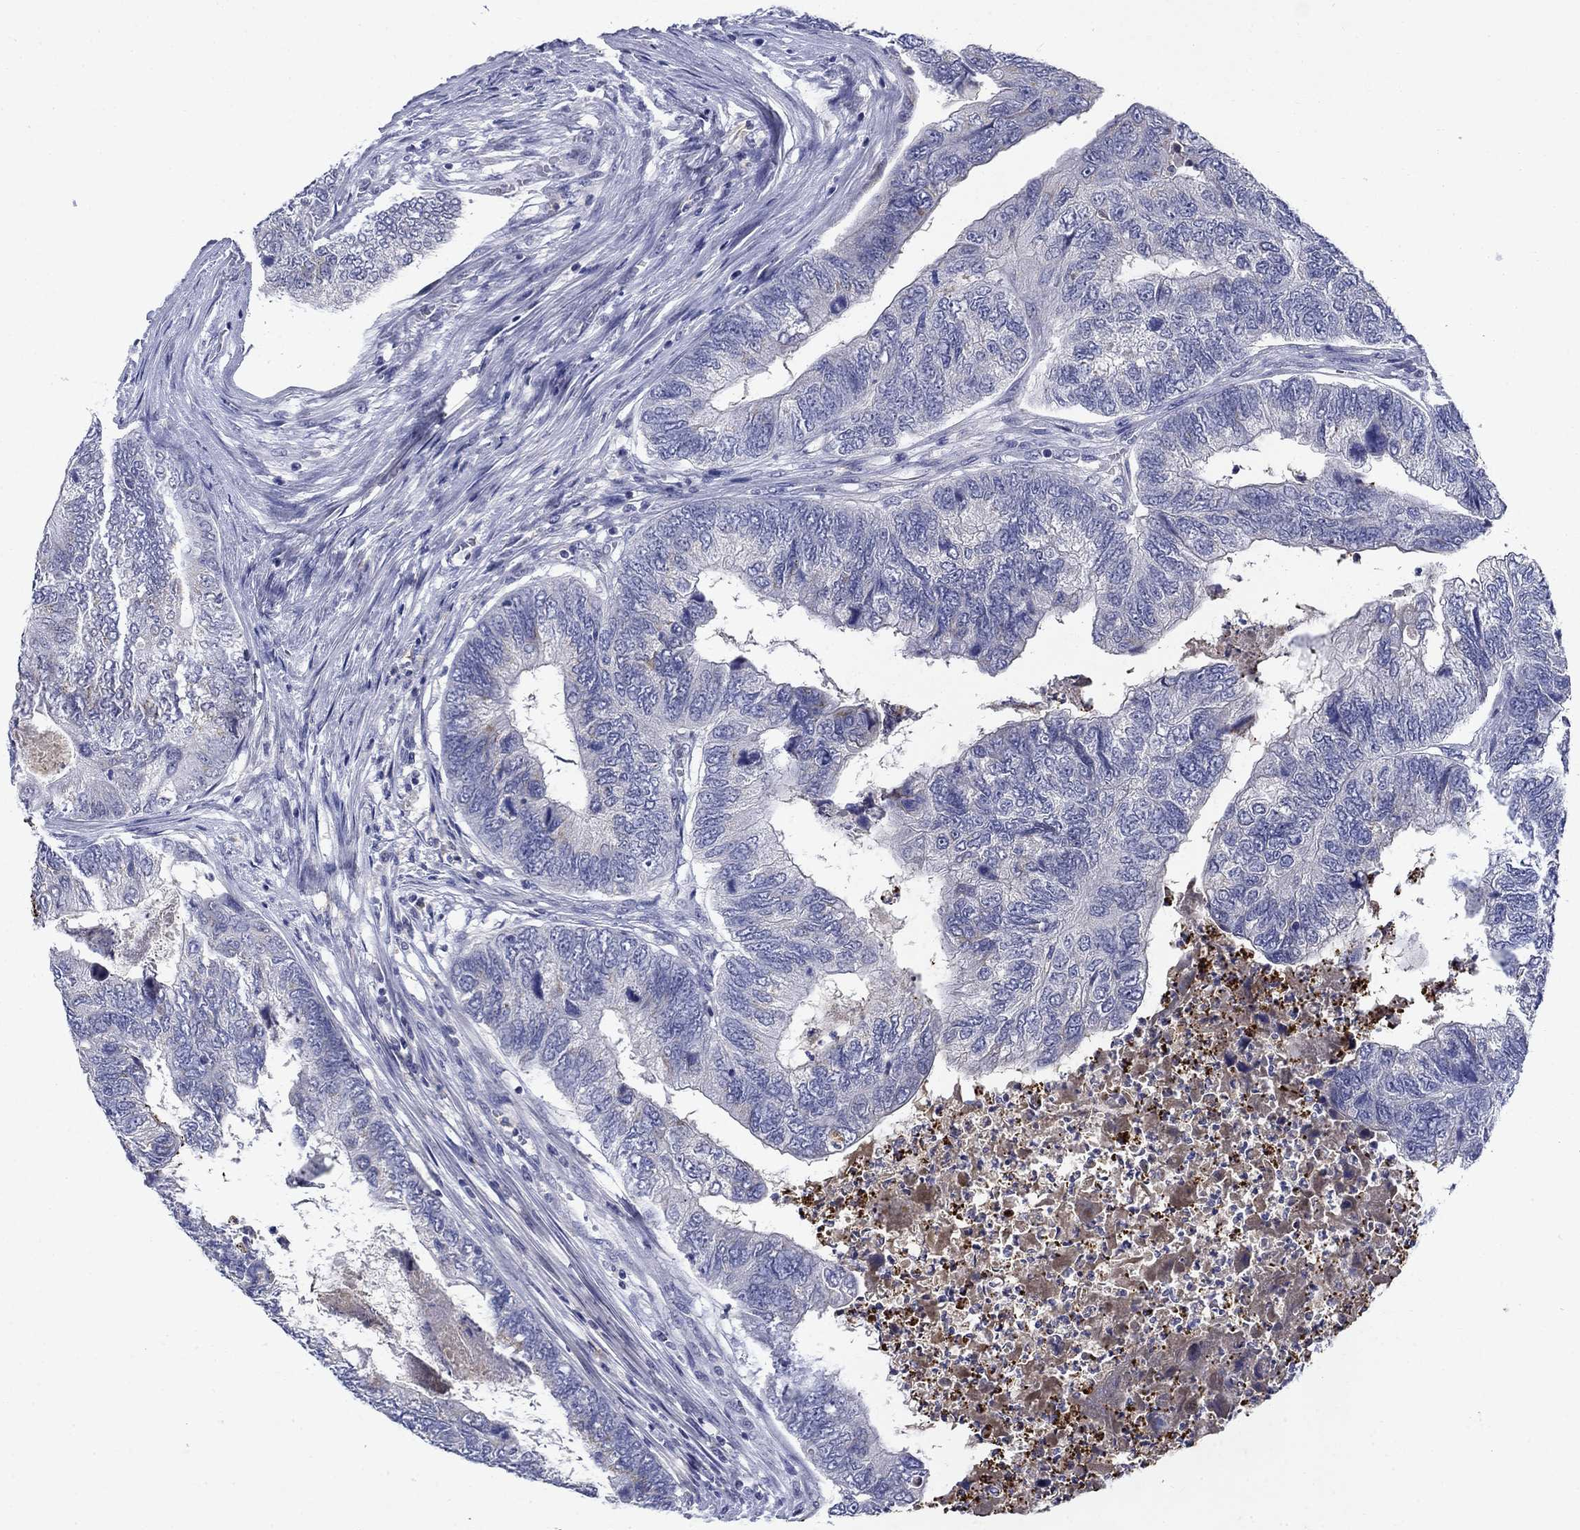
{"staining": {"intensity": "negative", "quantity": "none", "location": "none"}, "tissue": "colorectal cancer", "cell_type": "Tumor cells", "image_type": "cancer", "snomed": [{"axis": "morphology", "description": "Adenocarcinoma, NOS"}, {"axis": "topography", "description": "Colon"}], "caption": "There is no significant expression in tumor cells of colorectal cancer (adenocarcinoma). Nuclei are stained in blue.", "gene": "STAB2", "patient": {"sex": "female", "age": 67}}